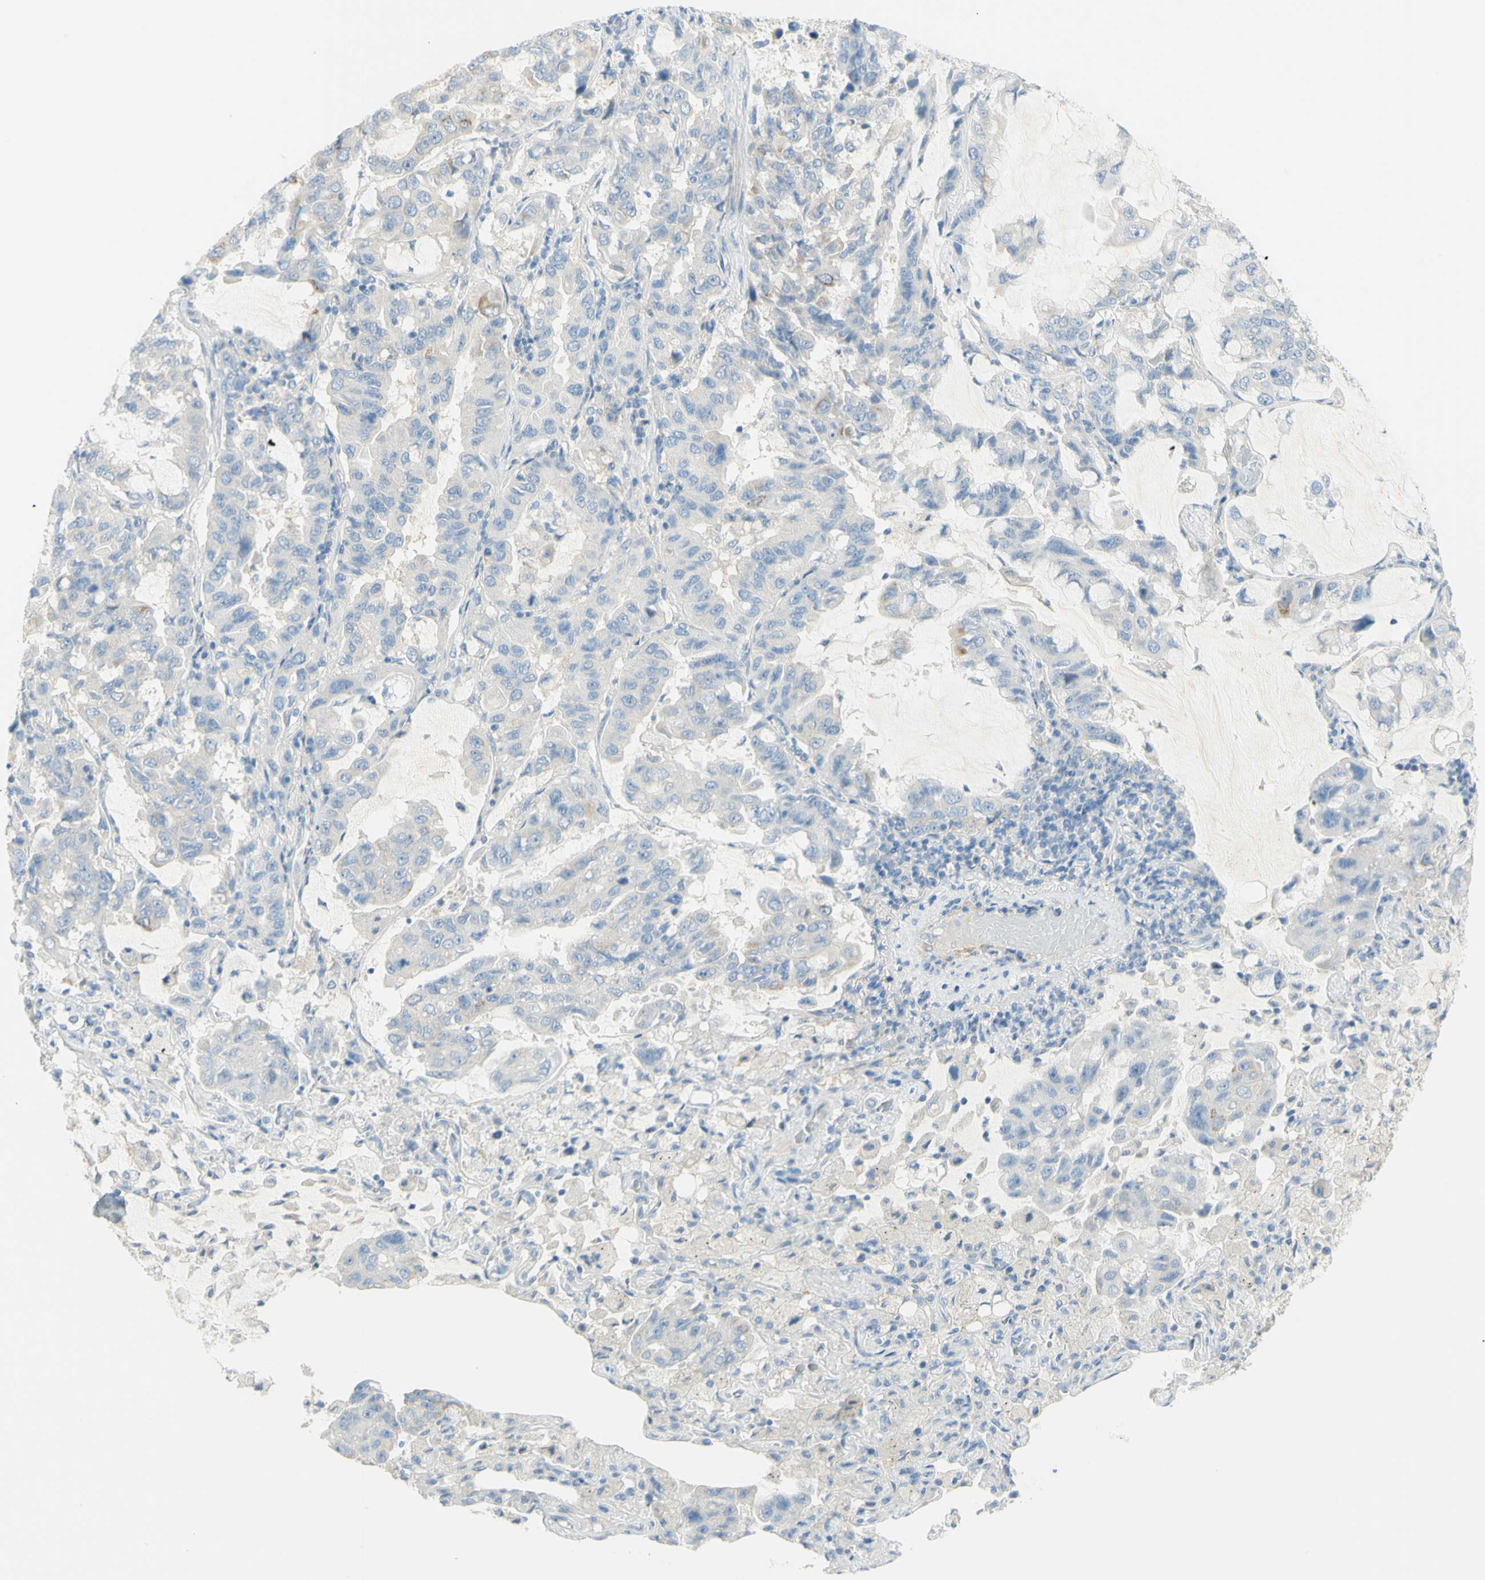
{"staining": {"intensity": "weak", "quantity": "<25%", "location": "cytoplasmic/membranous"}, "tissue": "lung cancer", "cell_type": "Tumor cells", "image_type": "cancer", "snomed": [{"axis": "morphology", "description": "Adenocarcinoma, NOS"}, {"axis": "topography", "description": "Lung"}], "caption": "Human lung cancer stained for a protein using immunohistochemistry (IHC) displays no positivity in tumor cells.", "gene": "GCNT3", "patient": {"sex": "male", "age": 64}}